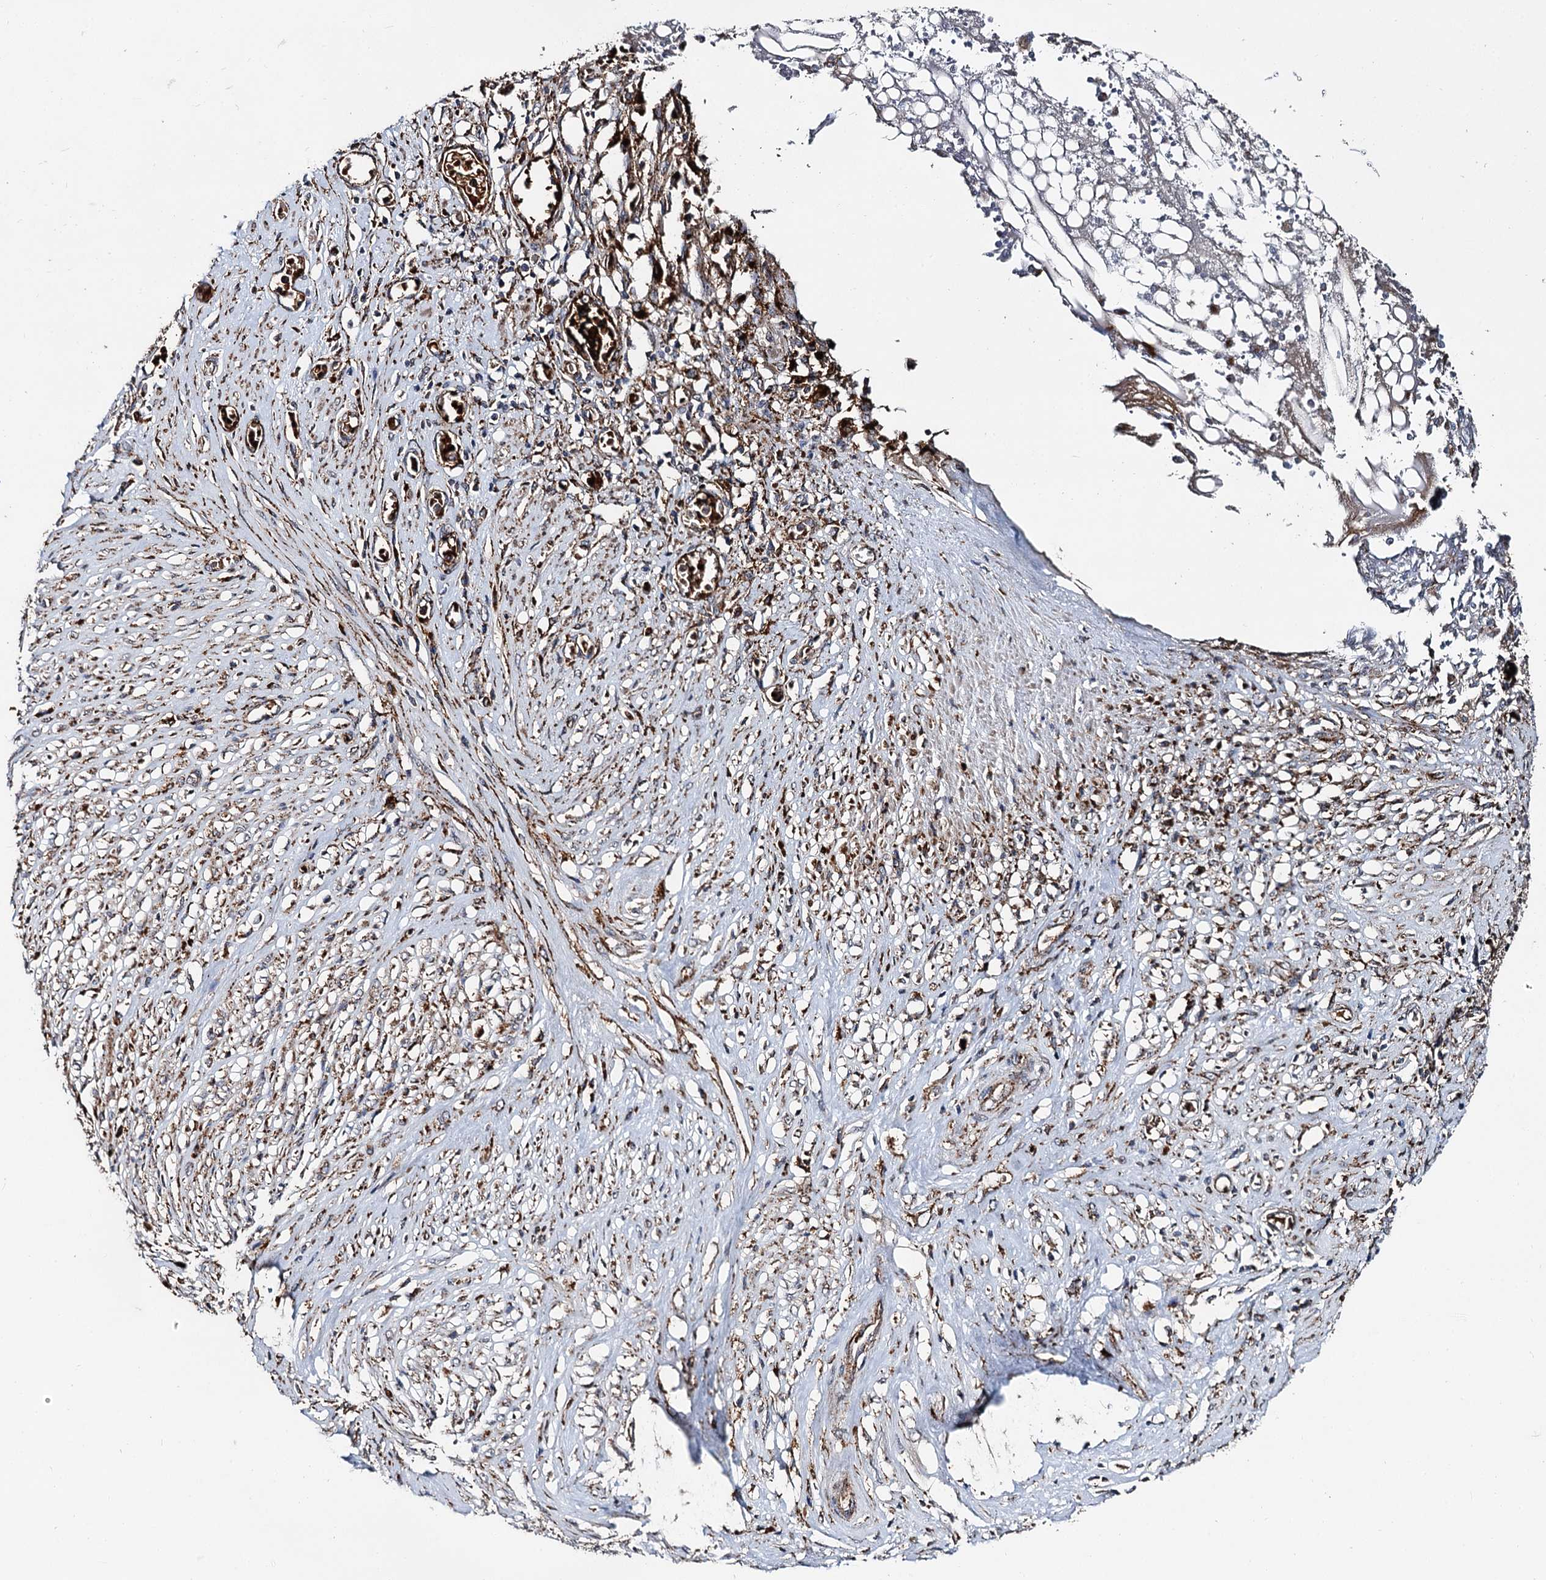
{"staining": {"intensity": "strong", "quantity": ">75%", "location": "cytoplasmic/membranous"}, "tissue": "stomach cancer", "cell_type": "Tumor cells", "image_type": "cancer", "snomed": [{"axis": "morphology", "description": "Adenocarcinoma, NOS"}, {"axis": "morphology", "description": "Adenocarcinoma, High grade"}, {"axis": "topography", "description": "Stomach, upper"}, {"axis": "topography", "description": "Stomach, lower"}], "caption": "This is an image of immunohistochemistry staining of stomach adenocarcinoma, which shows strong staining in the cytoplasmic/membranous of tumor cells.", "gene": "GBA1", "patient": {"sex": "female", "age": 65}}